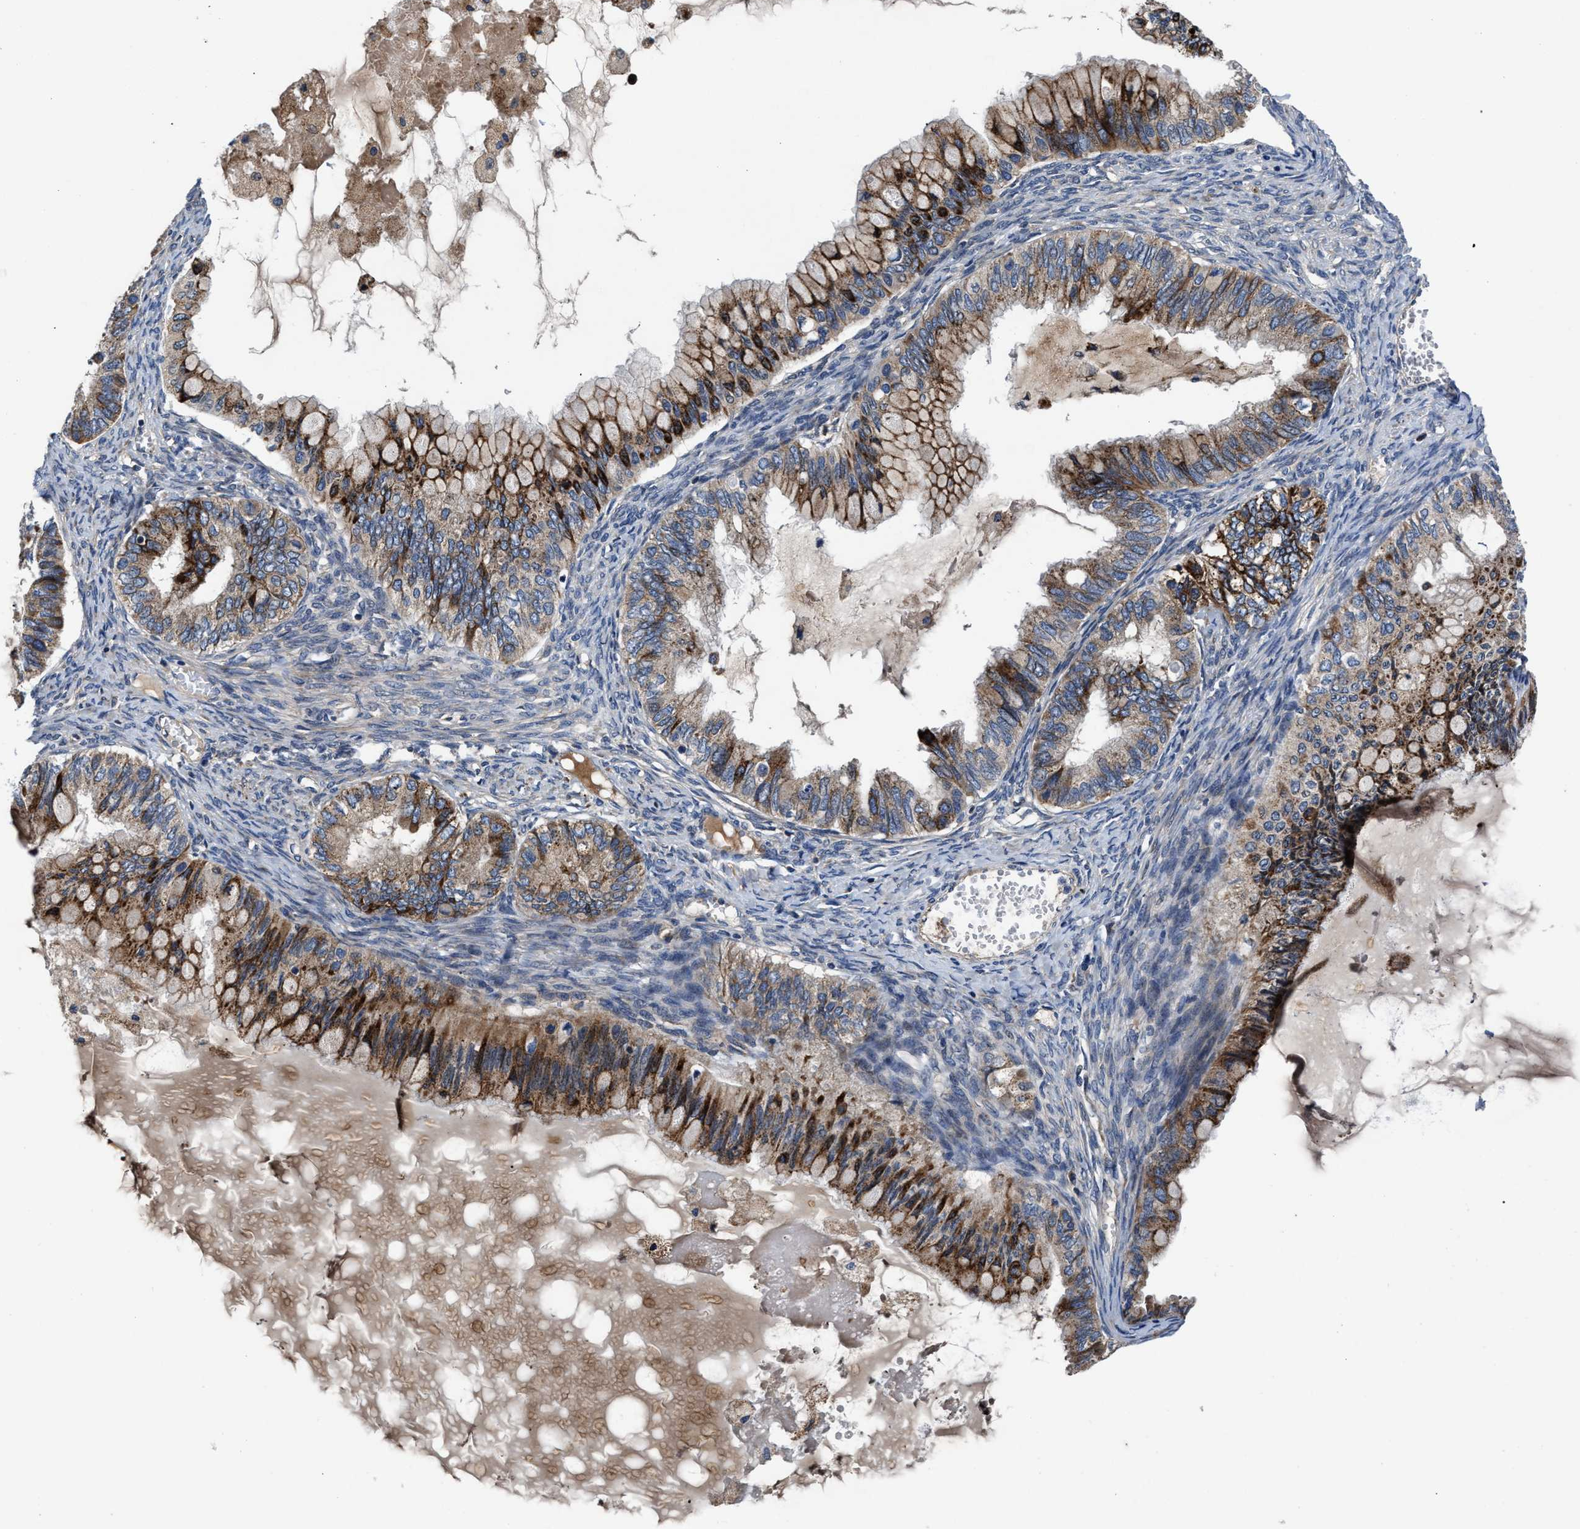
{"staining": {"intensity": "strong", "quantity": ">75%", "location": "cytoplasmic/membranous"}, "tissue": "ovarian cancer", "cell_type": "Tumor cells", "image_type": "cancer", "snomed": [{"axis": "morphology", "description": "Cystadenocarcinoma, mucinous, NOS"}, {"axis": "topography", "description": "Ovary"}], "caption": "Ovarian cancer (mucinous cystadenocarcinoma) stained with DAB (3,3'-diaminobenzidine) immunohistochemistry (IHC) exhibits high levels of strong cytoplasmic/membranous positivity in approximately >75% of tumor cells.", "gene": "SLC12A2", "patient": {"sex": "female", "age": 80}}